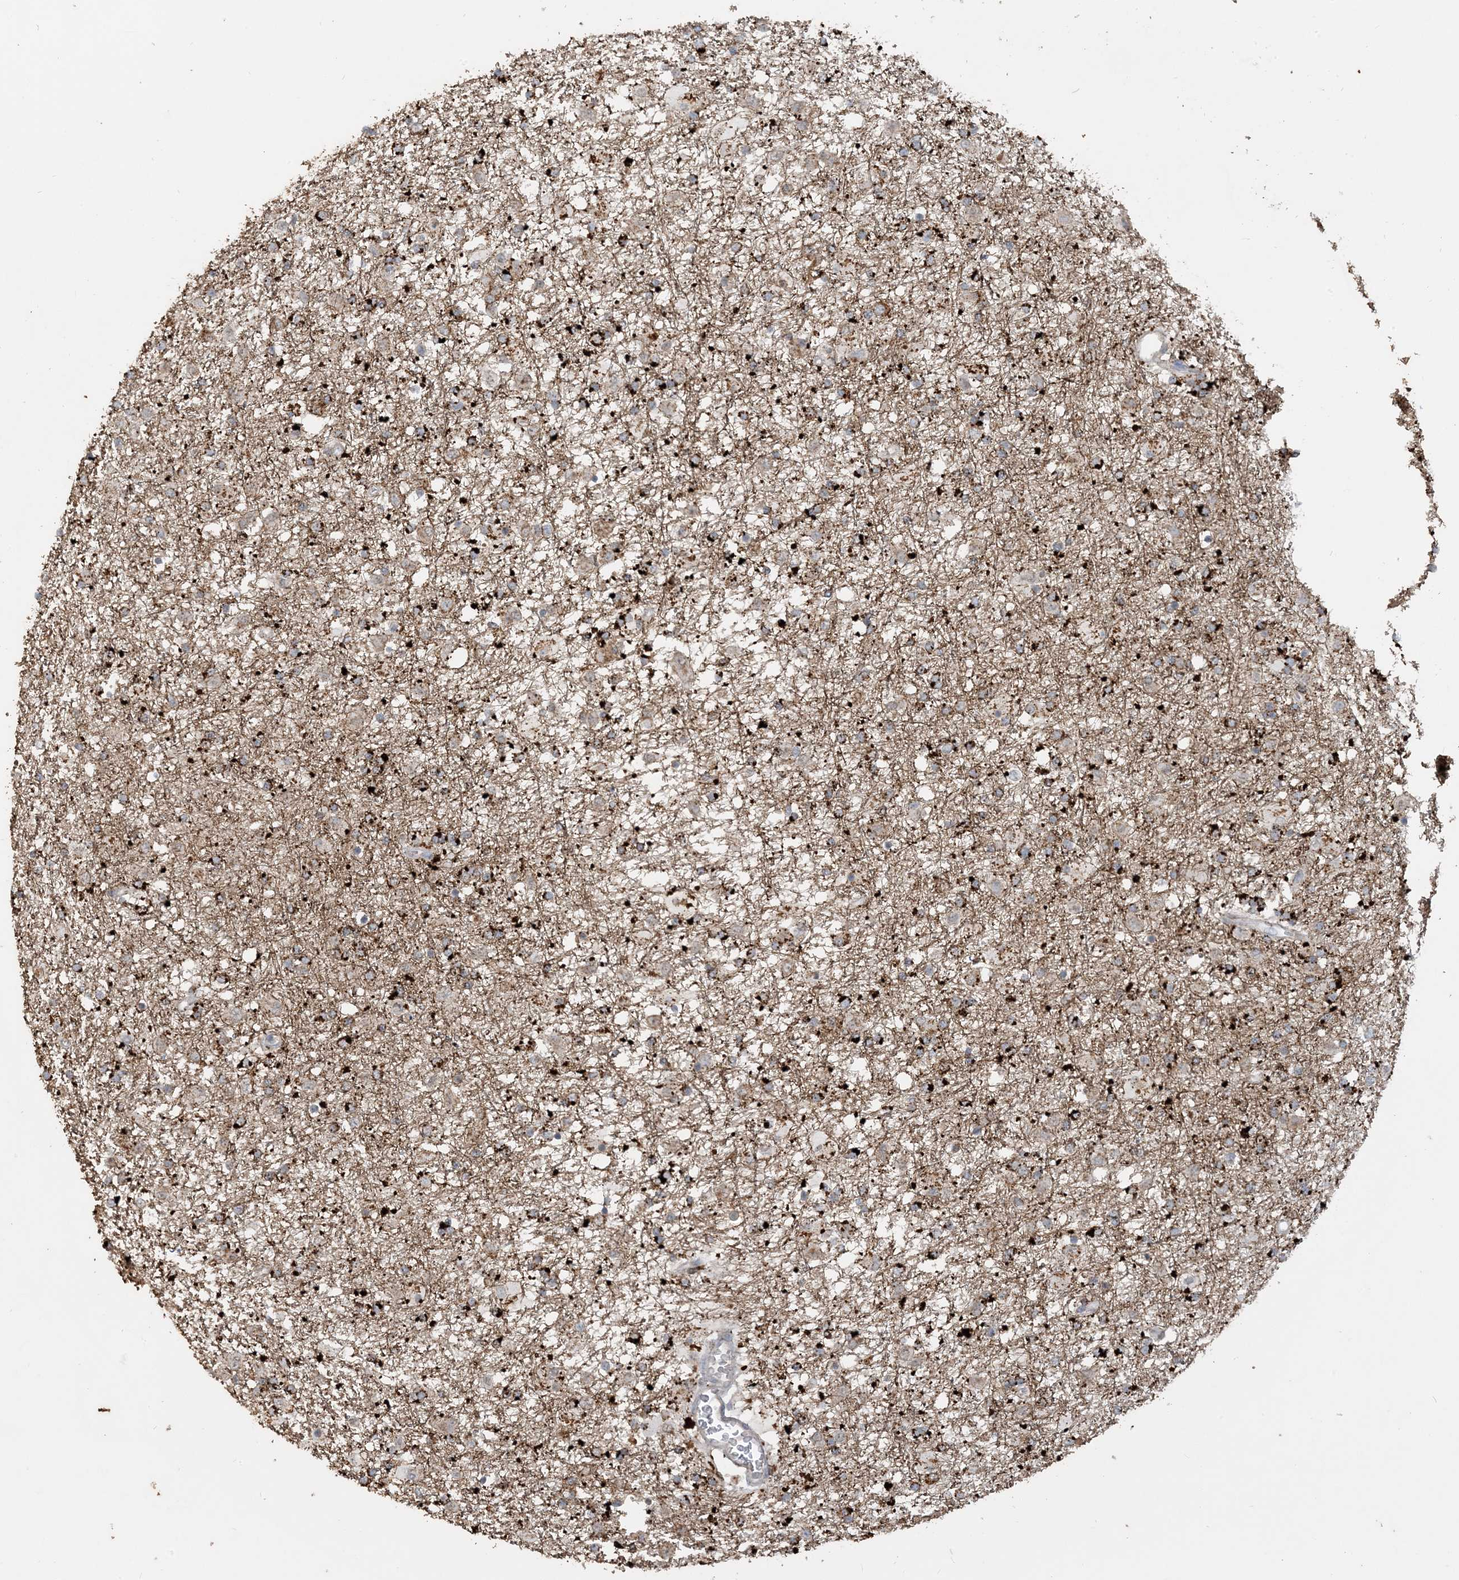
{"staining": {"intensity": "strong", "quantity": "25%-75%", "location": "cytoplasmic/membranous"}, "tissue": "glioma", "cell_type": "Tumor cells", "image_type": "cancer", "snomed": [{"axis": "morphology", "description": "Glioma, malignant, Low grade"}, {"axis": "topography", "description": "Brain"}], "caption": "This histopathology image reveals IHC staining of human glioma, with high strong cytoplasmic/membranous staining in approximately 25%-75% of tumor cells.", "gene": "SFMBT2", "patient": {"sex": "male", "age": 65}}